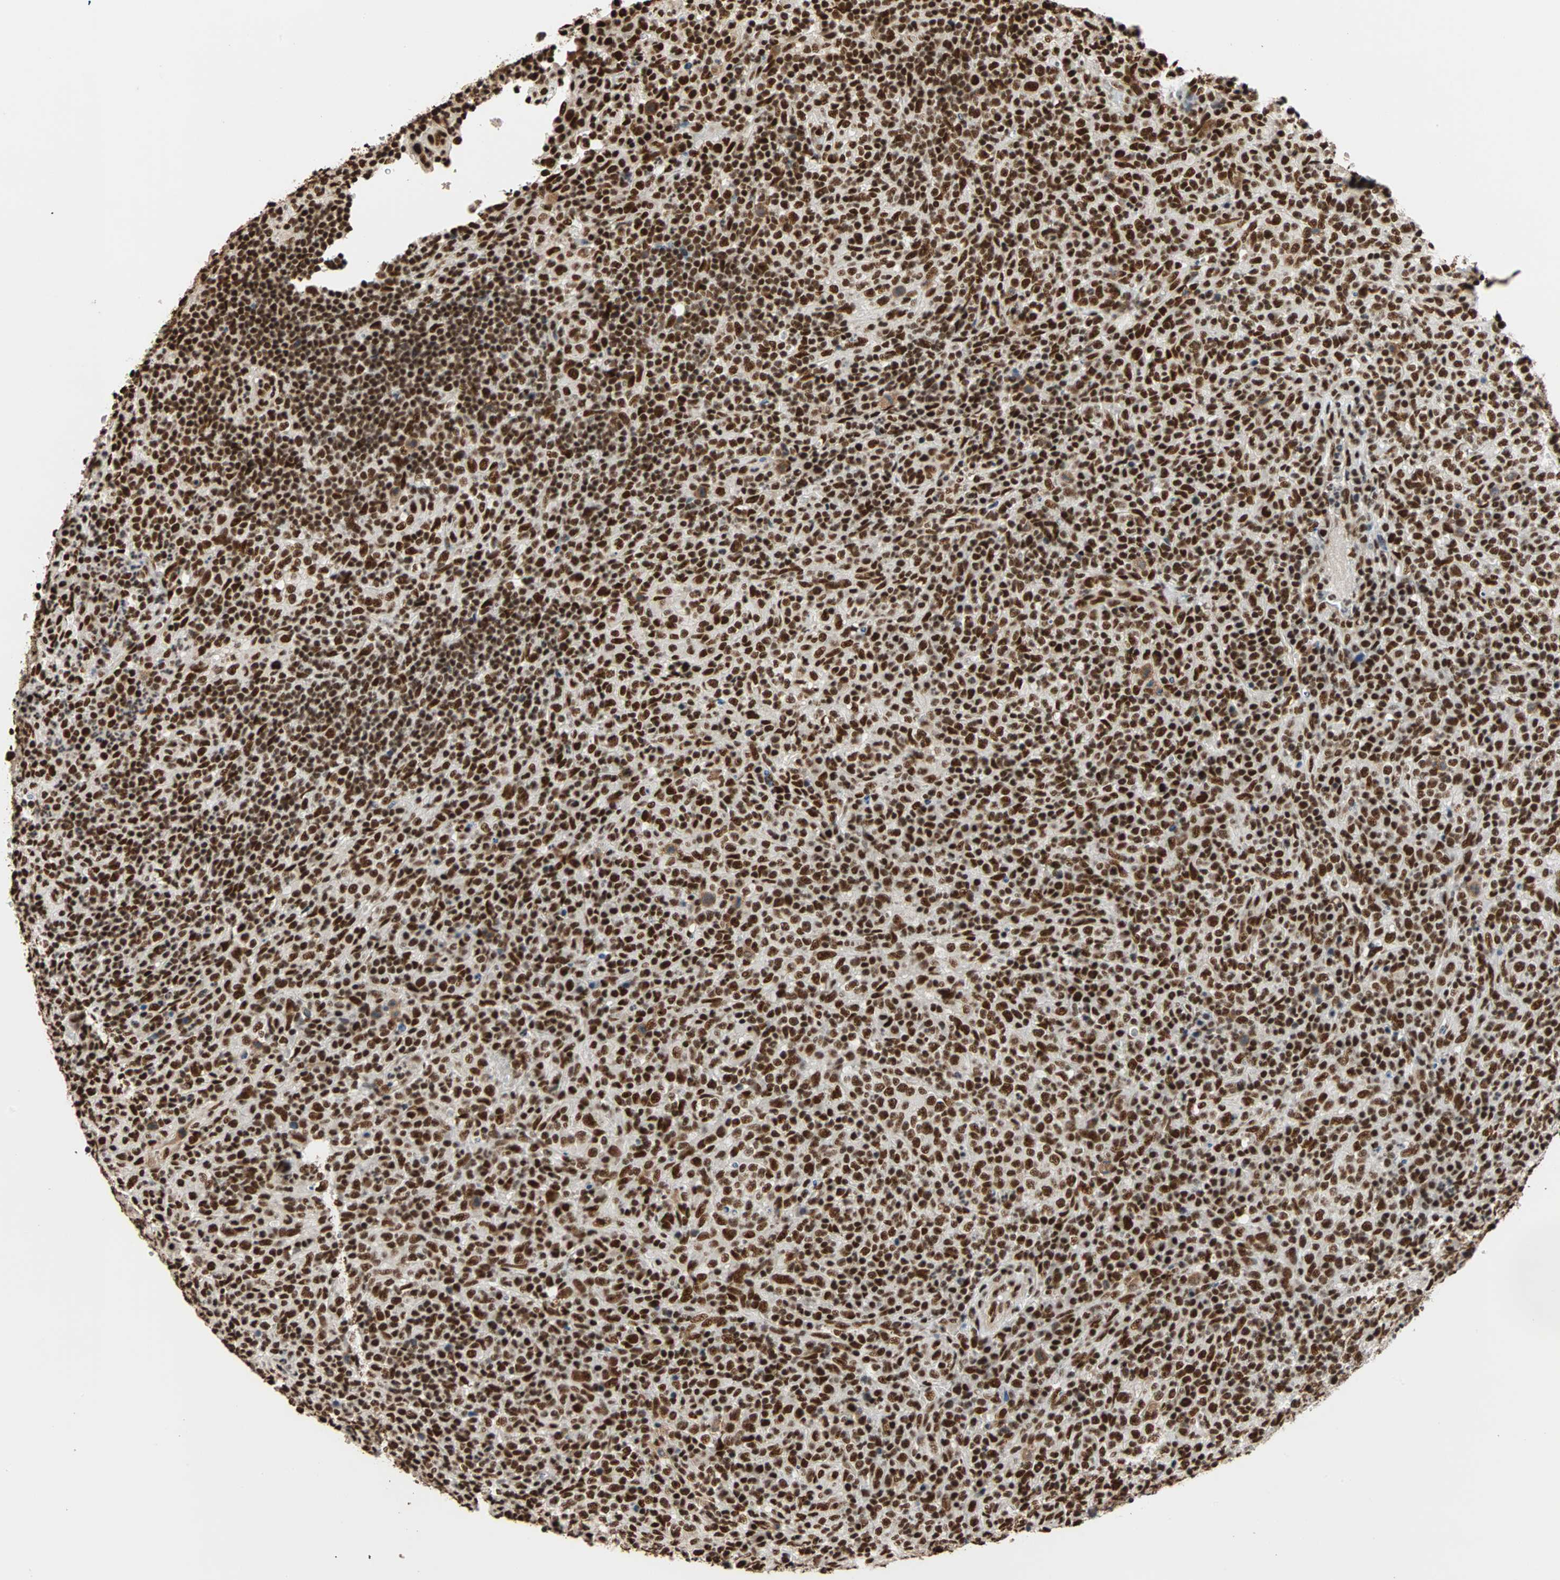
{"staining": {"intensity": "strong", "quantity": ">75%", "location": "nuclear"}, "tissue": "lymphoma", "cell_type": "Tumor cells", "image_type": "cancer", "snomed": [{"axis": "morphology", "description": "Malignant lymphoma, non-Hodgkin's type, High grade"}, {"axis": "topography", "description": "Lymph node"}], "caption": "Malignant lymphoma, non-Hodgkin's type (high-grade) was stained to show a protein in brown. There is high levels of strong nuclear positivity in about >75% of tumor cells. Immunohistochemistry (ihc) stains the protein in brown and the nuclei are stained blue.", "gene": "ILF2", "patient": {"sex": "female", "age": 76}}